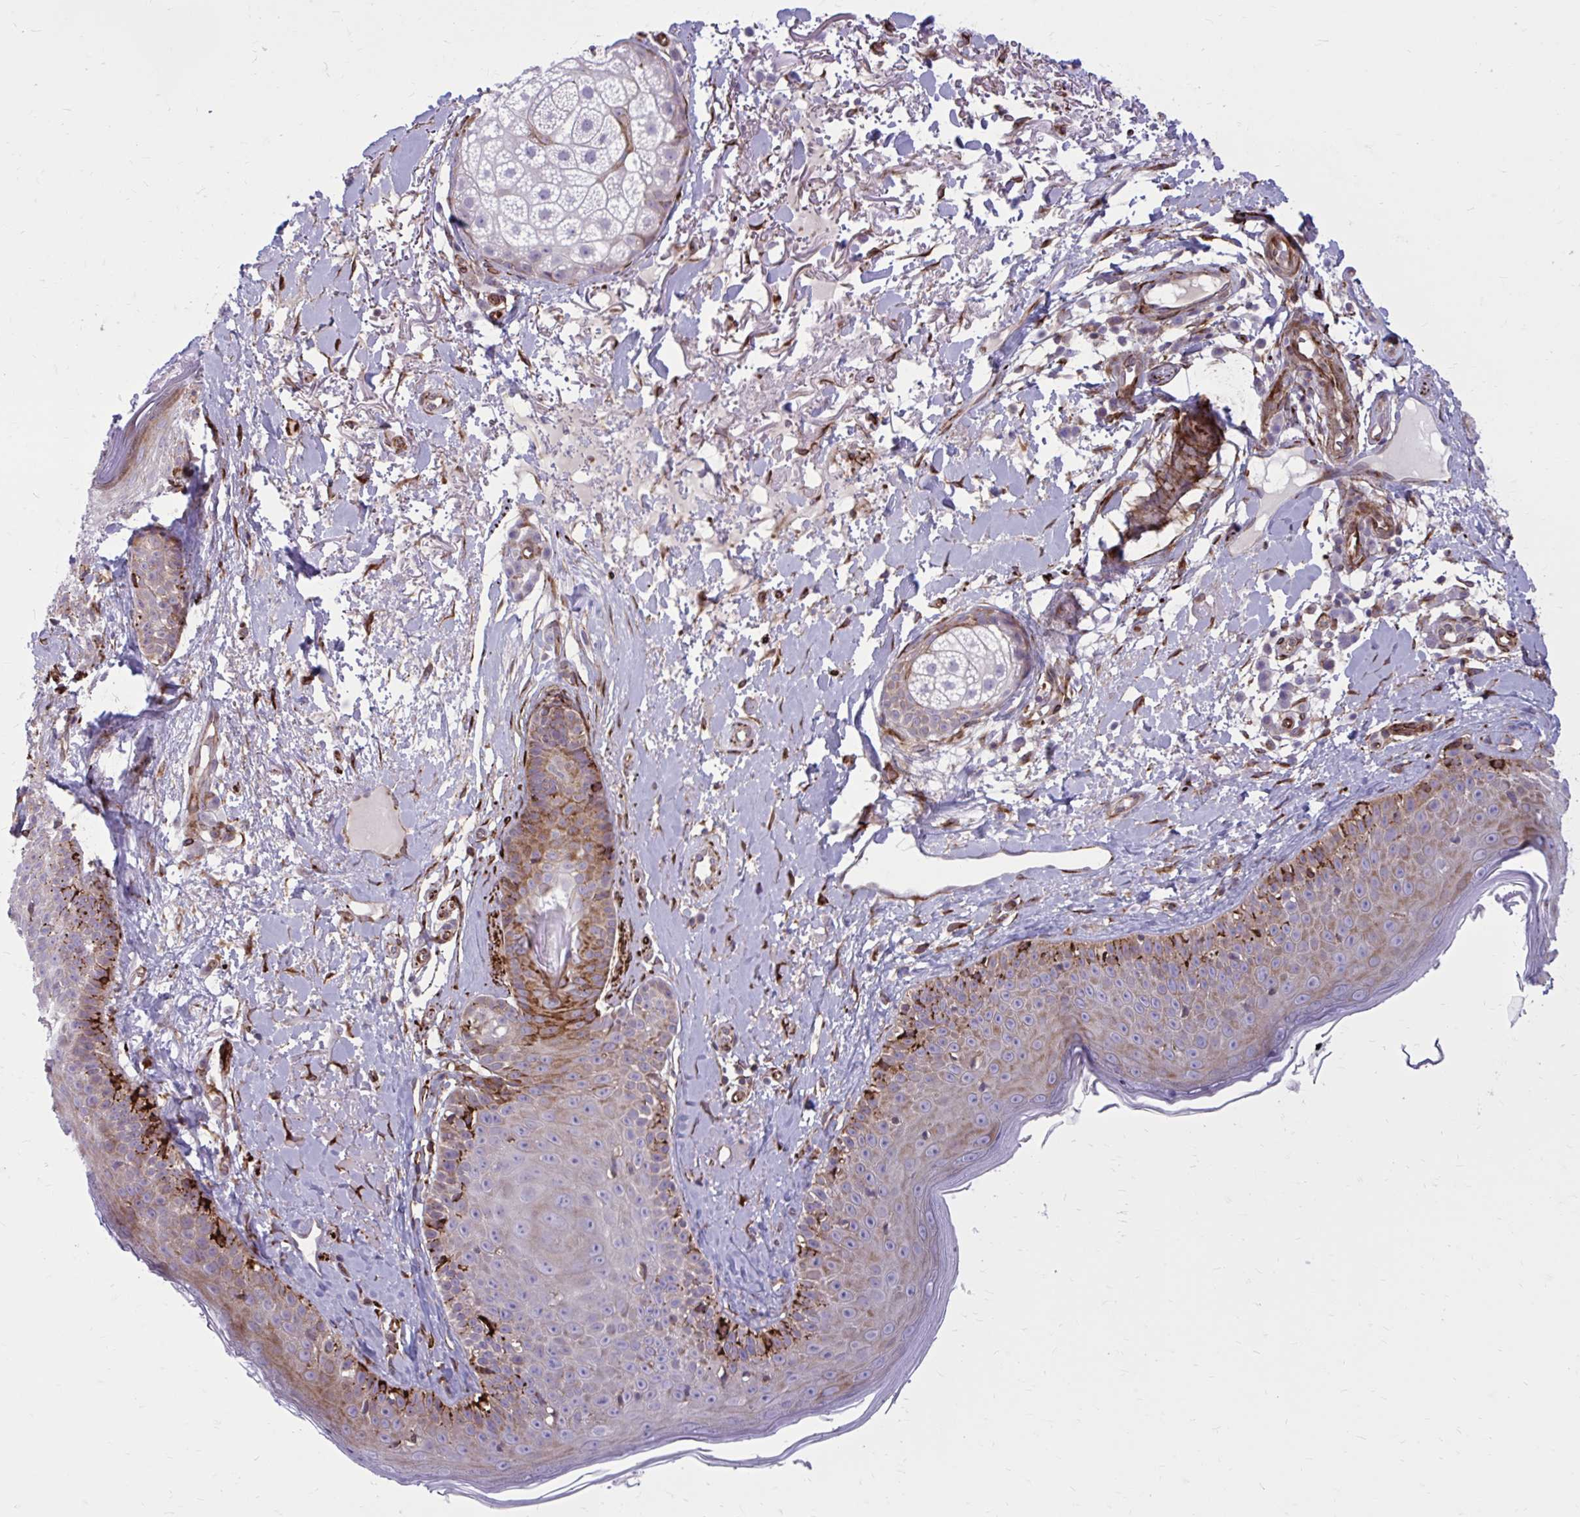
{"staining": {"intensity": "moderate", "quantity": ">75%", "location": "cytoplasmic/membranous"}, "tissue": "skin", "cell_type": "Fibroblasts", "image_type": "normal", "snomed": [{"axis": "morphology", "description": "Normal tissue, NOS"}, {"axis": "topography", "description": "Skin"}], "caption": "Protein expression analysis of normal skin demonstrates moderate cytoplasmic/membranous expression in about >75% of fibroblasts.", "gene": "BEND5", "patient": {"sex": "male", "age": 73}}